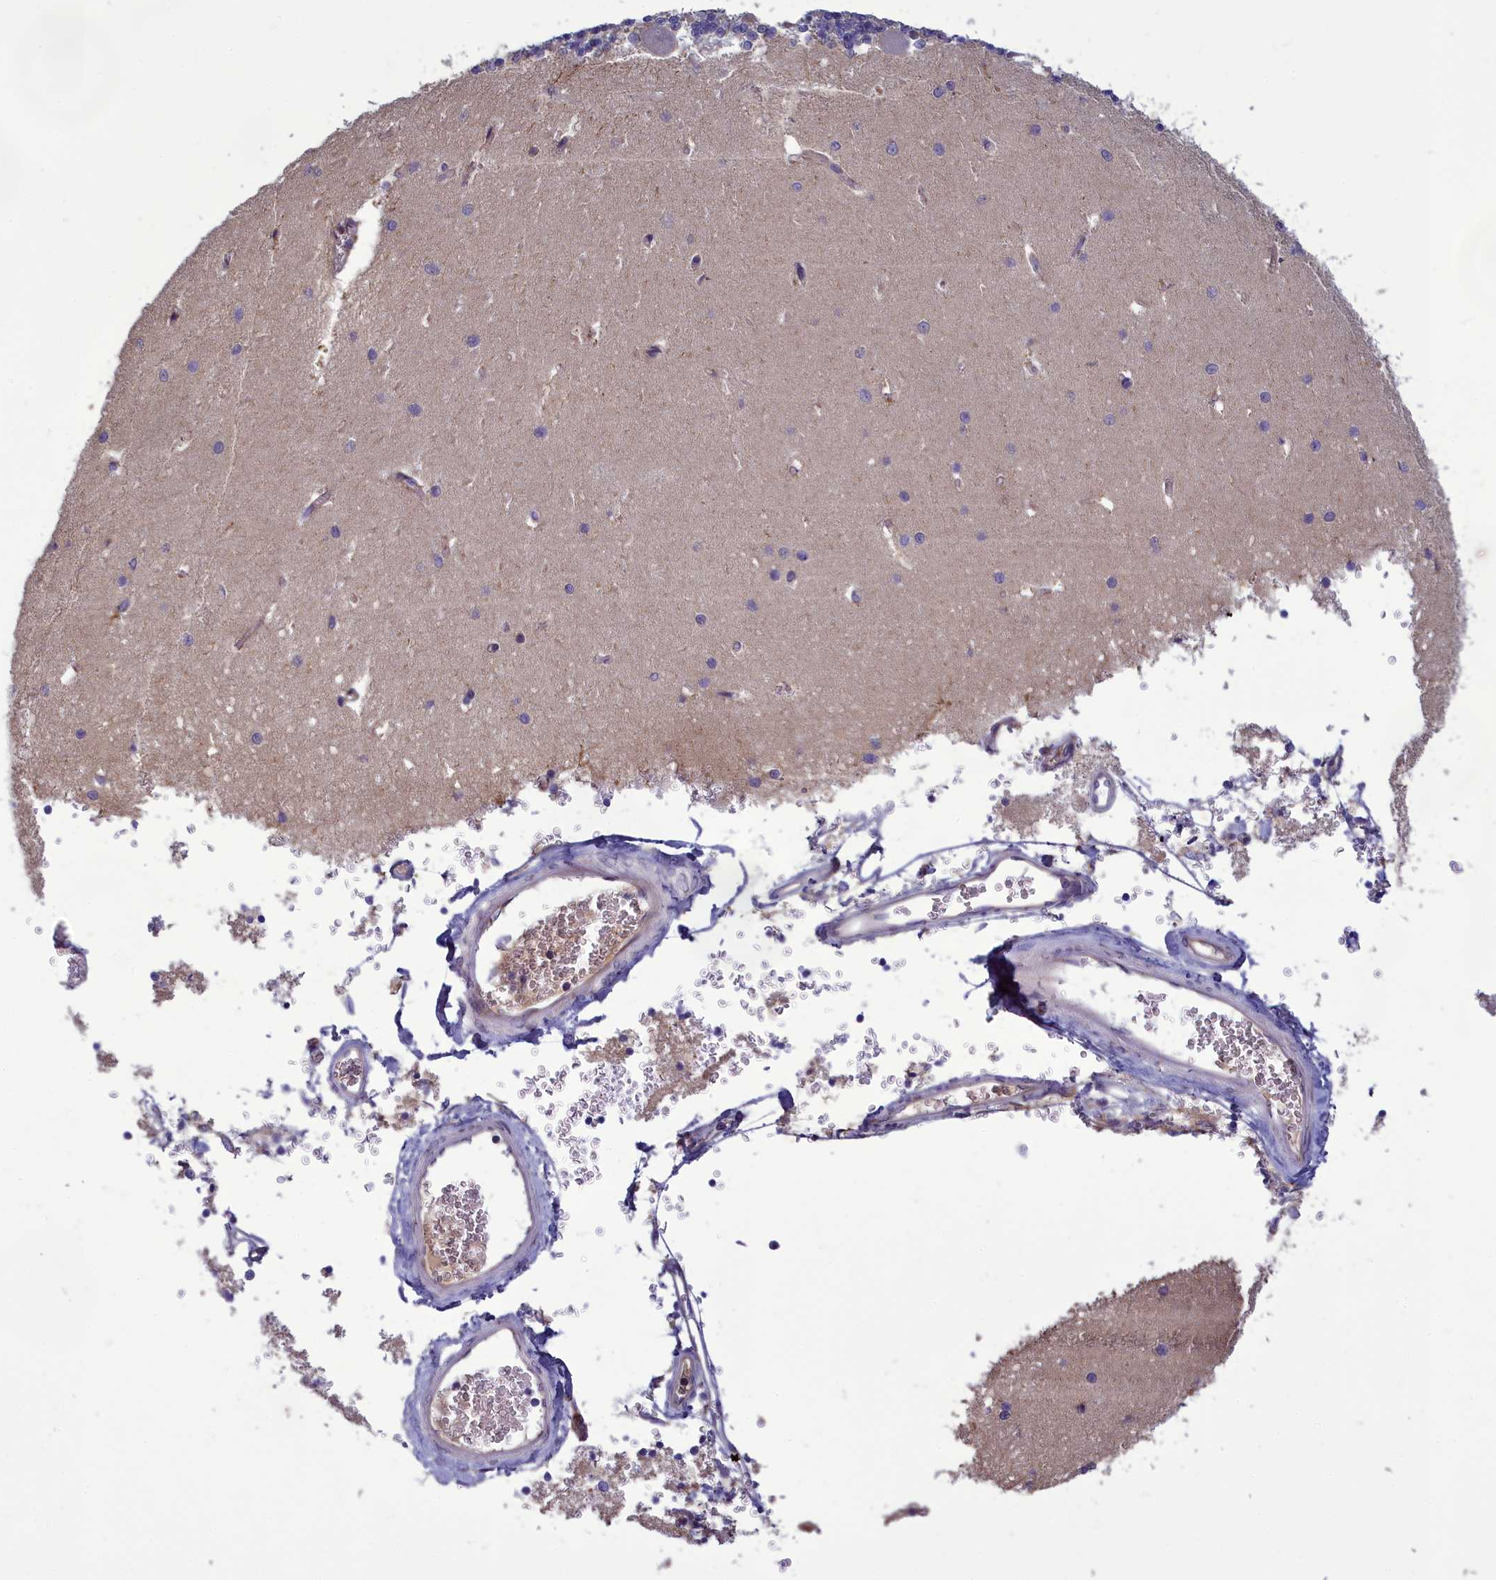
{"staining": {"intensity": "negative", "quantity": "none", "location": "none"}, "tissue": "cerebellum", "cell_type": "Cells in granular layer", "image_type": "normal", "snomed": [{"axis": "morphology", "description": "Normal tissue, NOS"}, {"axis": "topography", "description": "Cerebellum"}], "caption": "This is a photomicrograph of IHC staining of benign cerebellum, which shows no staining in cells in granular layer.", "gene": "CENATAC", "patient": {"sex": "male", "age": 37}}